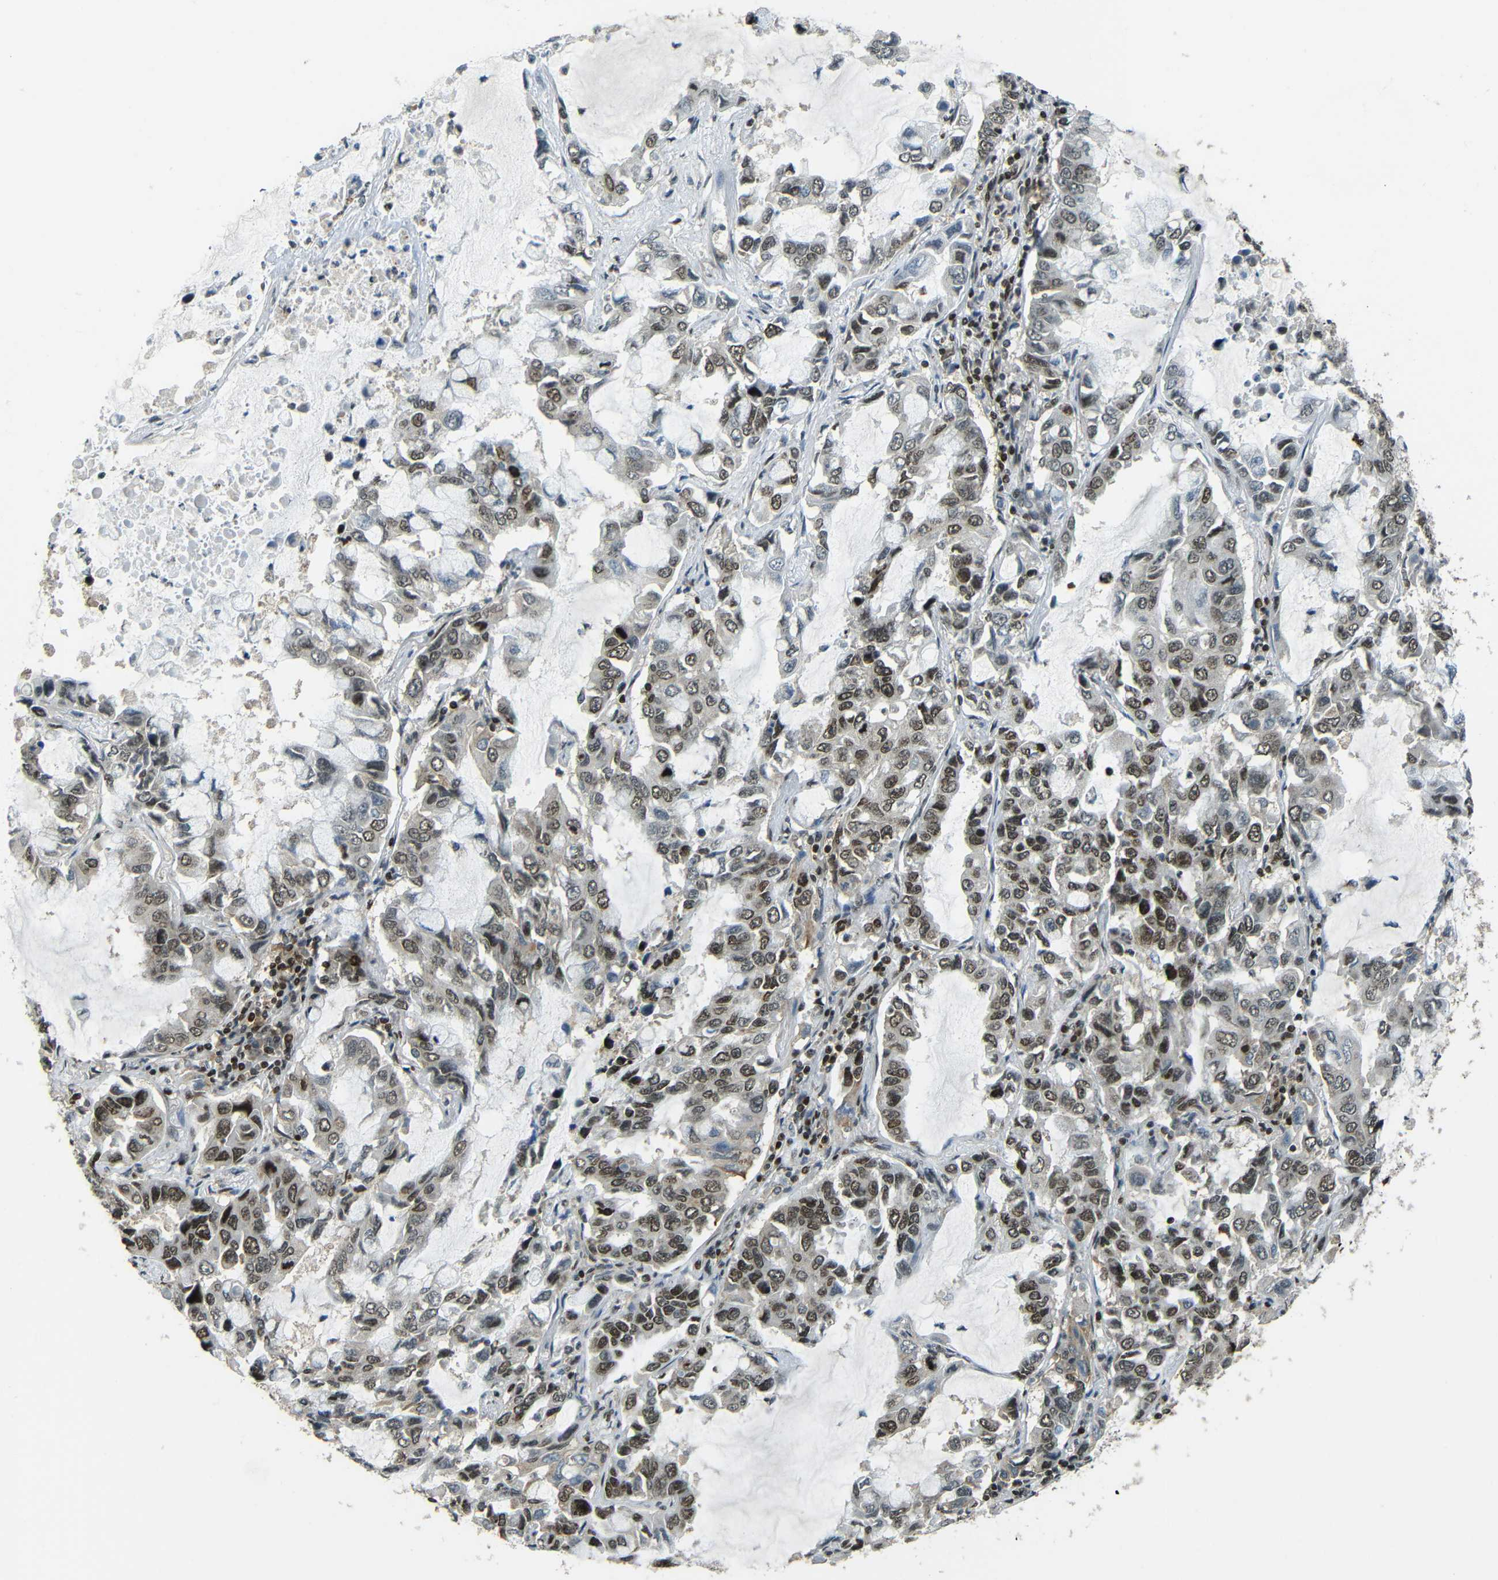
{"staining": {"intensity": "moderate", "quantity": ">75%", "location": "nuclear"}, "tissue": "lung cancer", "cell_type": "Tumor cells", "image_type": "cancer", "snomed": [{"axis": "morphology", "description": "Adenocarcinoma, NOS"}, {"axis": "topography", "description": "Lung"}], "caption": "About >75% of tumor cells in adenocarcinoma (lung) display moderate nuclear protein staining as visualized by brown immunohistochemical staining.", "gene": "PSIP1", "patient": {"sex": "male", "age": 64}}